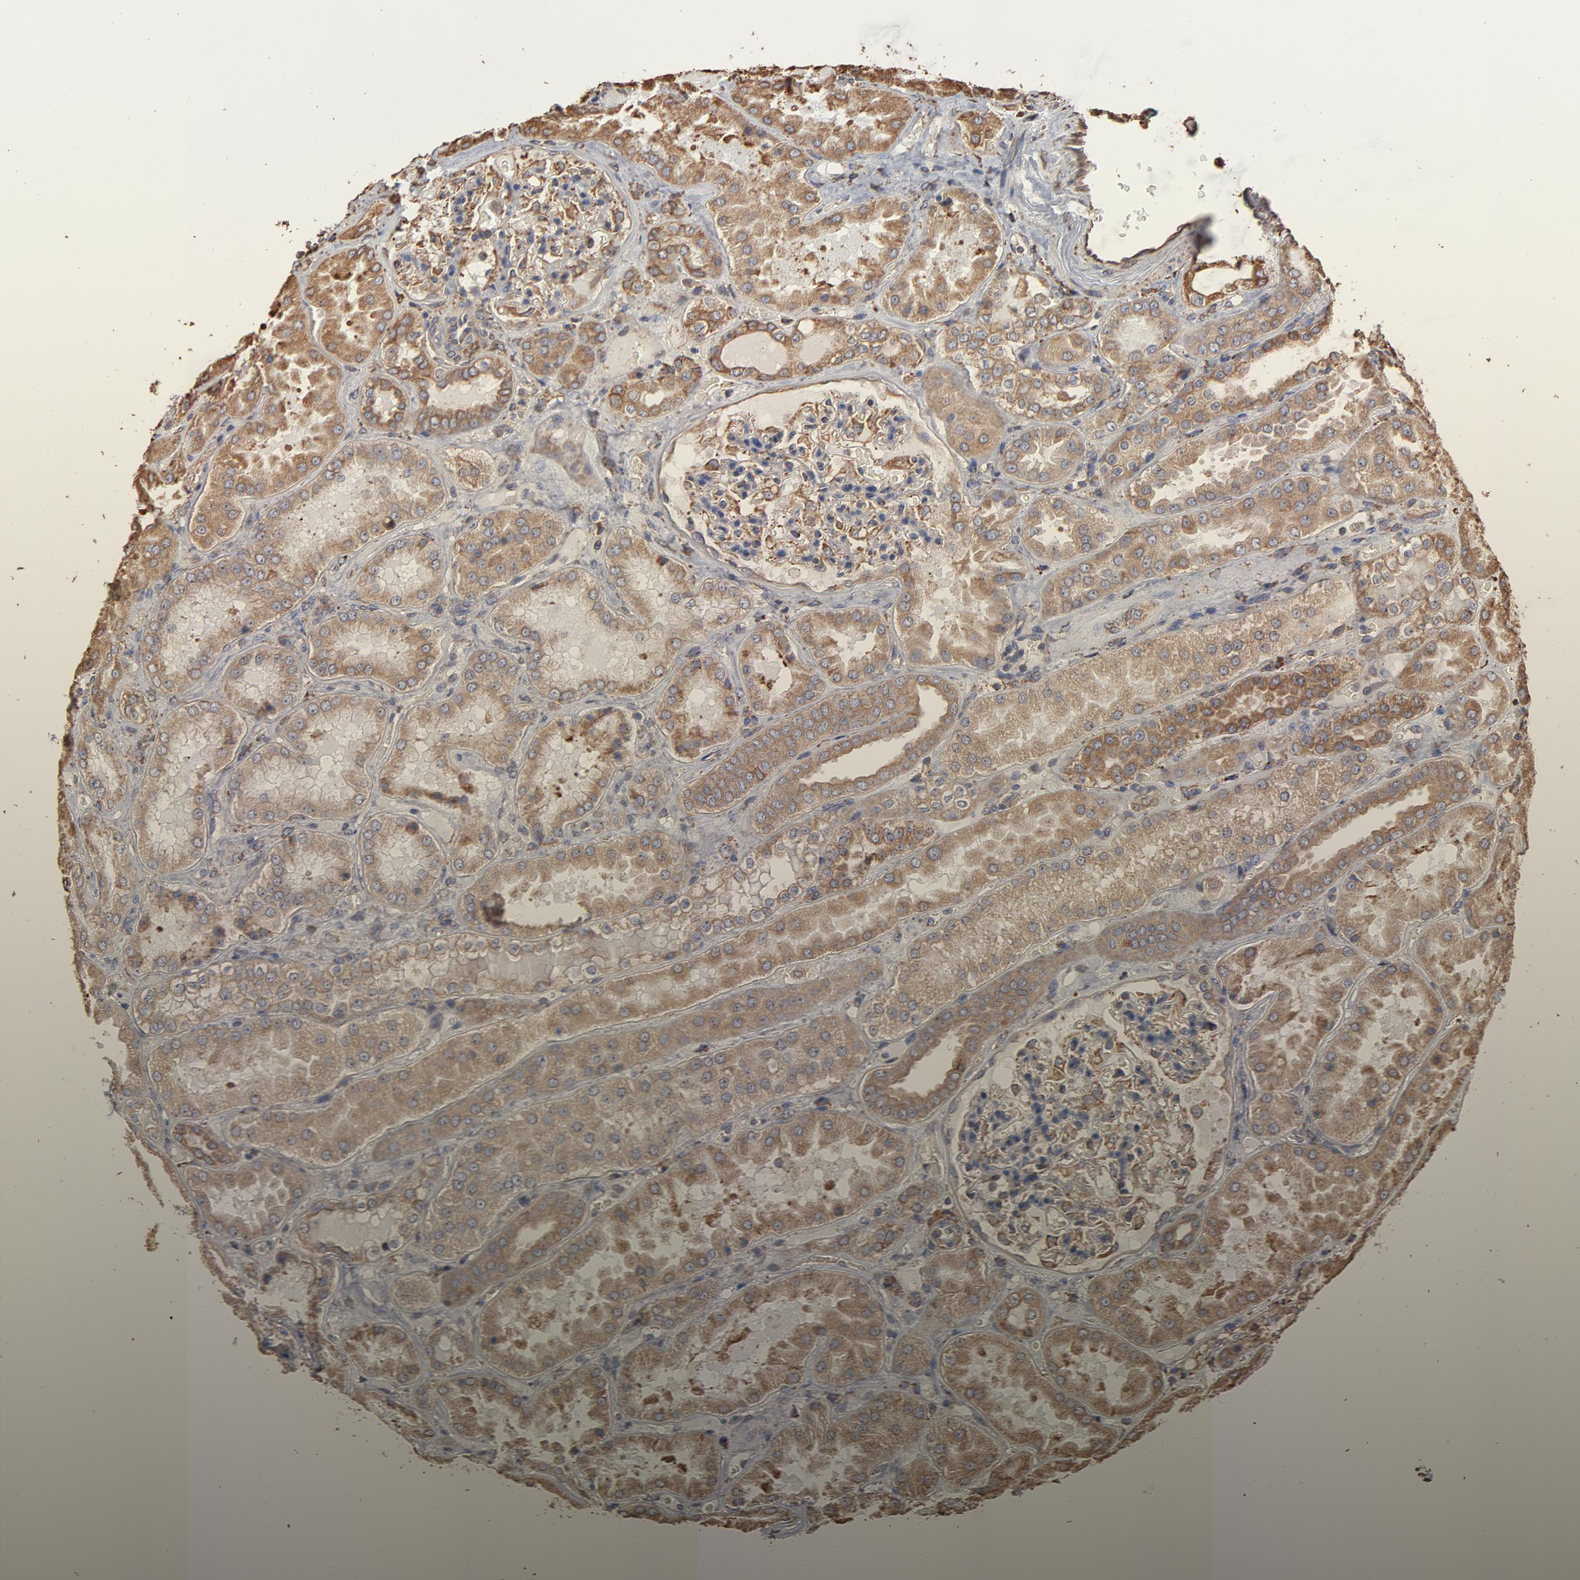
{"staining": {"intensity": "negative", "quantity": "none", "location": "none"}, "tissue": "kidney", "cell_type": "Cells in glomeruli", "image_type": "normal", "snomed": [{"axis": "morphology", "description": "Normal tissue, NOS"}, {"axis": "topography", "description": "Kidney"}], "caption": "This is an immunohistochemistry (IHC) histopathology image of unremarkable kidney. There is no staining in cells in glomeruli.", "gene": "PDIA3", "patient": {"sex": "female", "age": 56}}